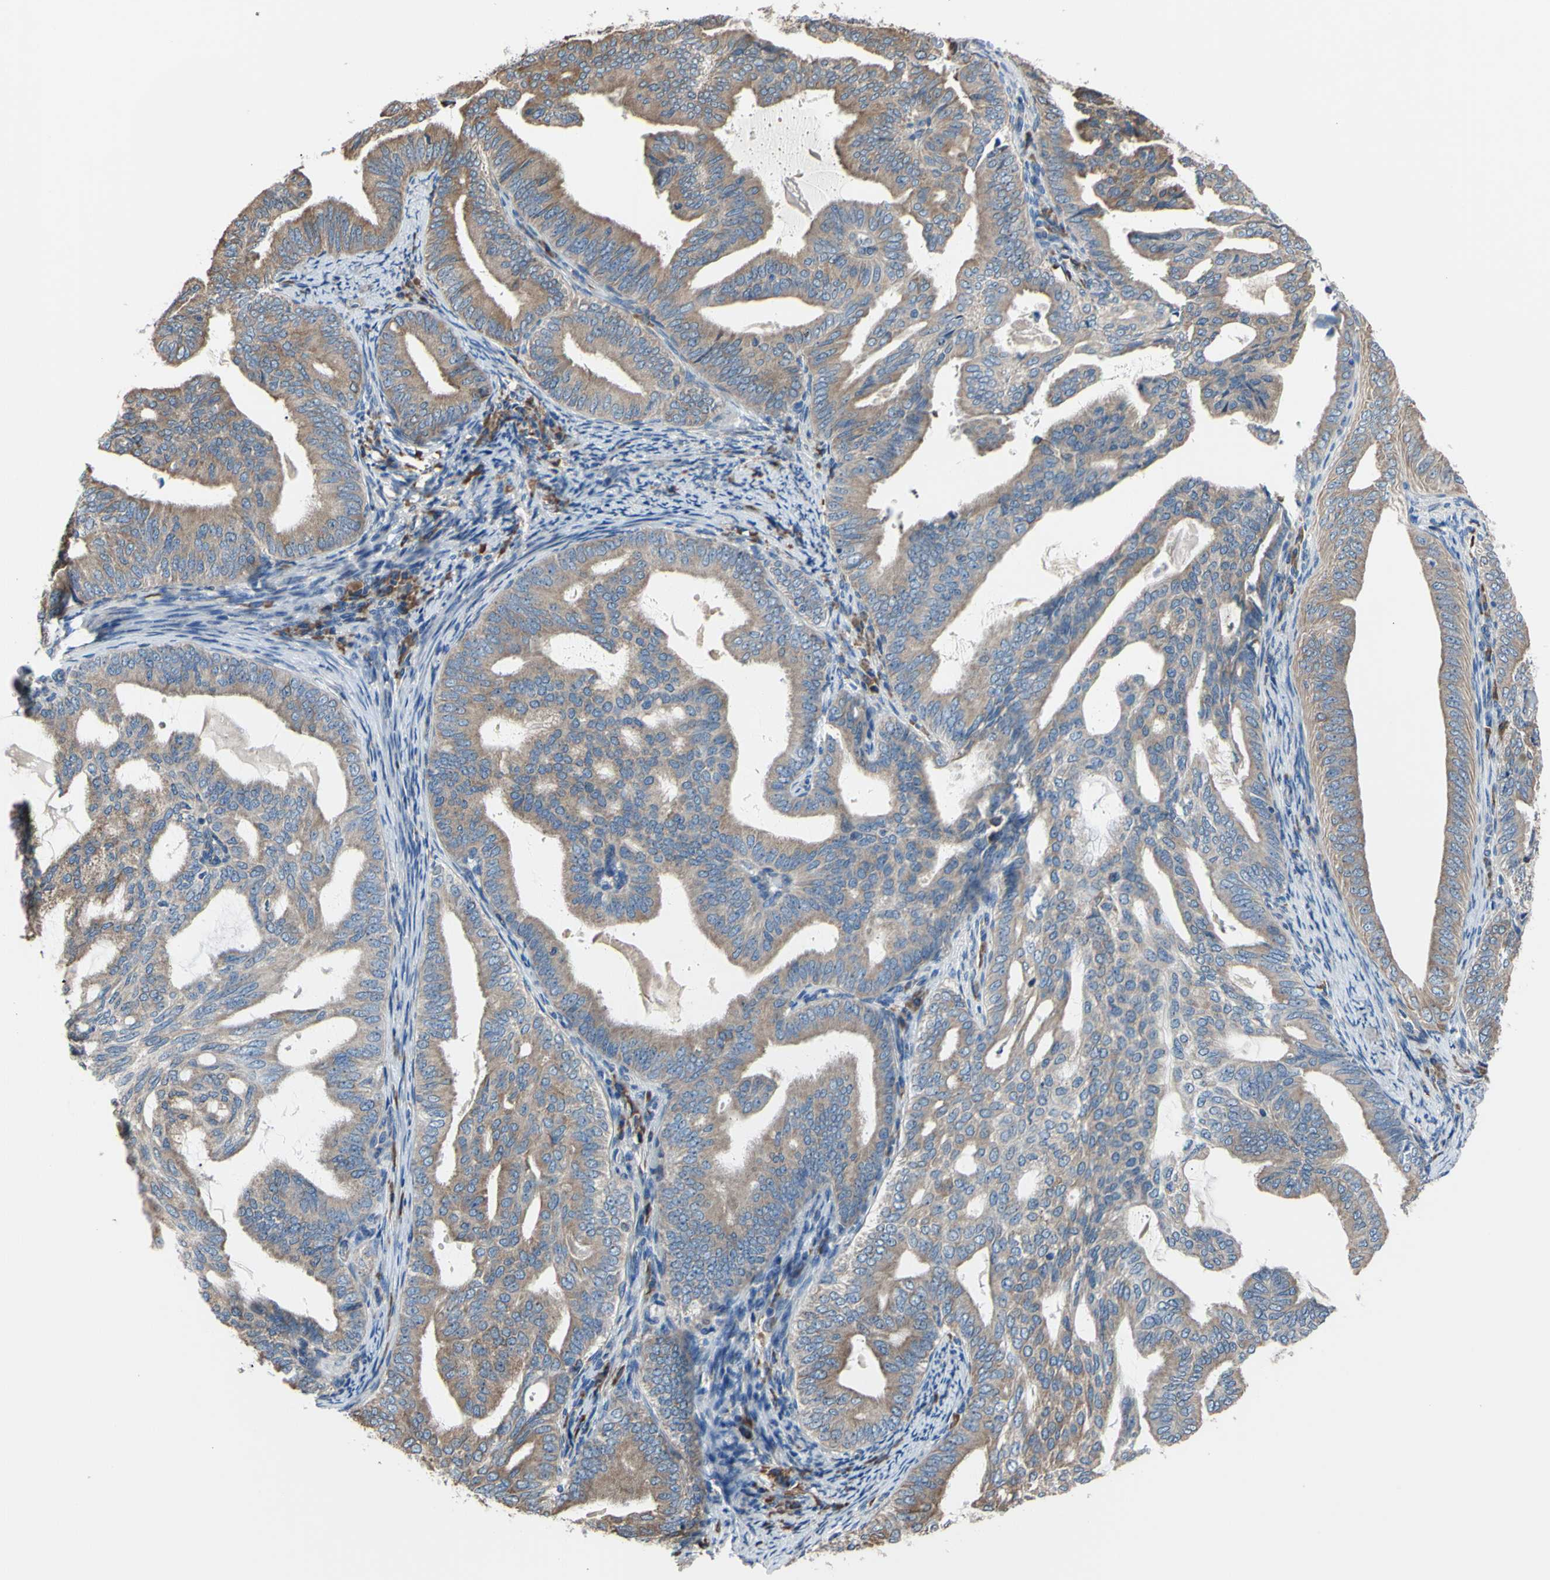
{"staining": {"intensity": "moderate", "quantity": ">75%", "location": "cytoplasmic/membranous"}, "tissue": "endometrial cancer", "cell_type": "Tumor cells", "image_type": "cancer", "snomed": [{"axis": "morphology", "description": "Adenocarcinoma, NOS"}, {"axis": "topography", "description": "Endometrium"}], "caption": "Immunohistochemistry (IHC) (DAB) staining of human endometrial cancer (adenocarcinoma) exhibits moderate cytoplasmic/membranous protein positivity in approximately >75% of tumor cells. (Brightfield microscopy of DAB IHC at high magnification).", "gene": "BMF", "patient": {"sex": "female", "age": 58}}